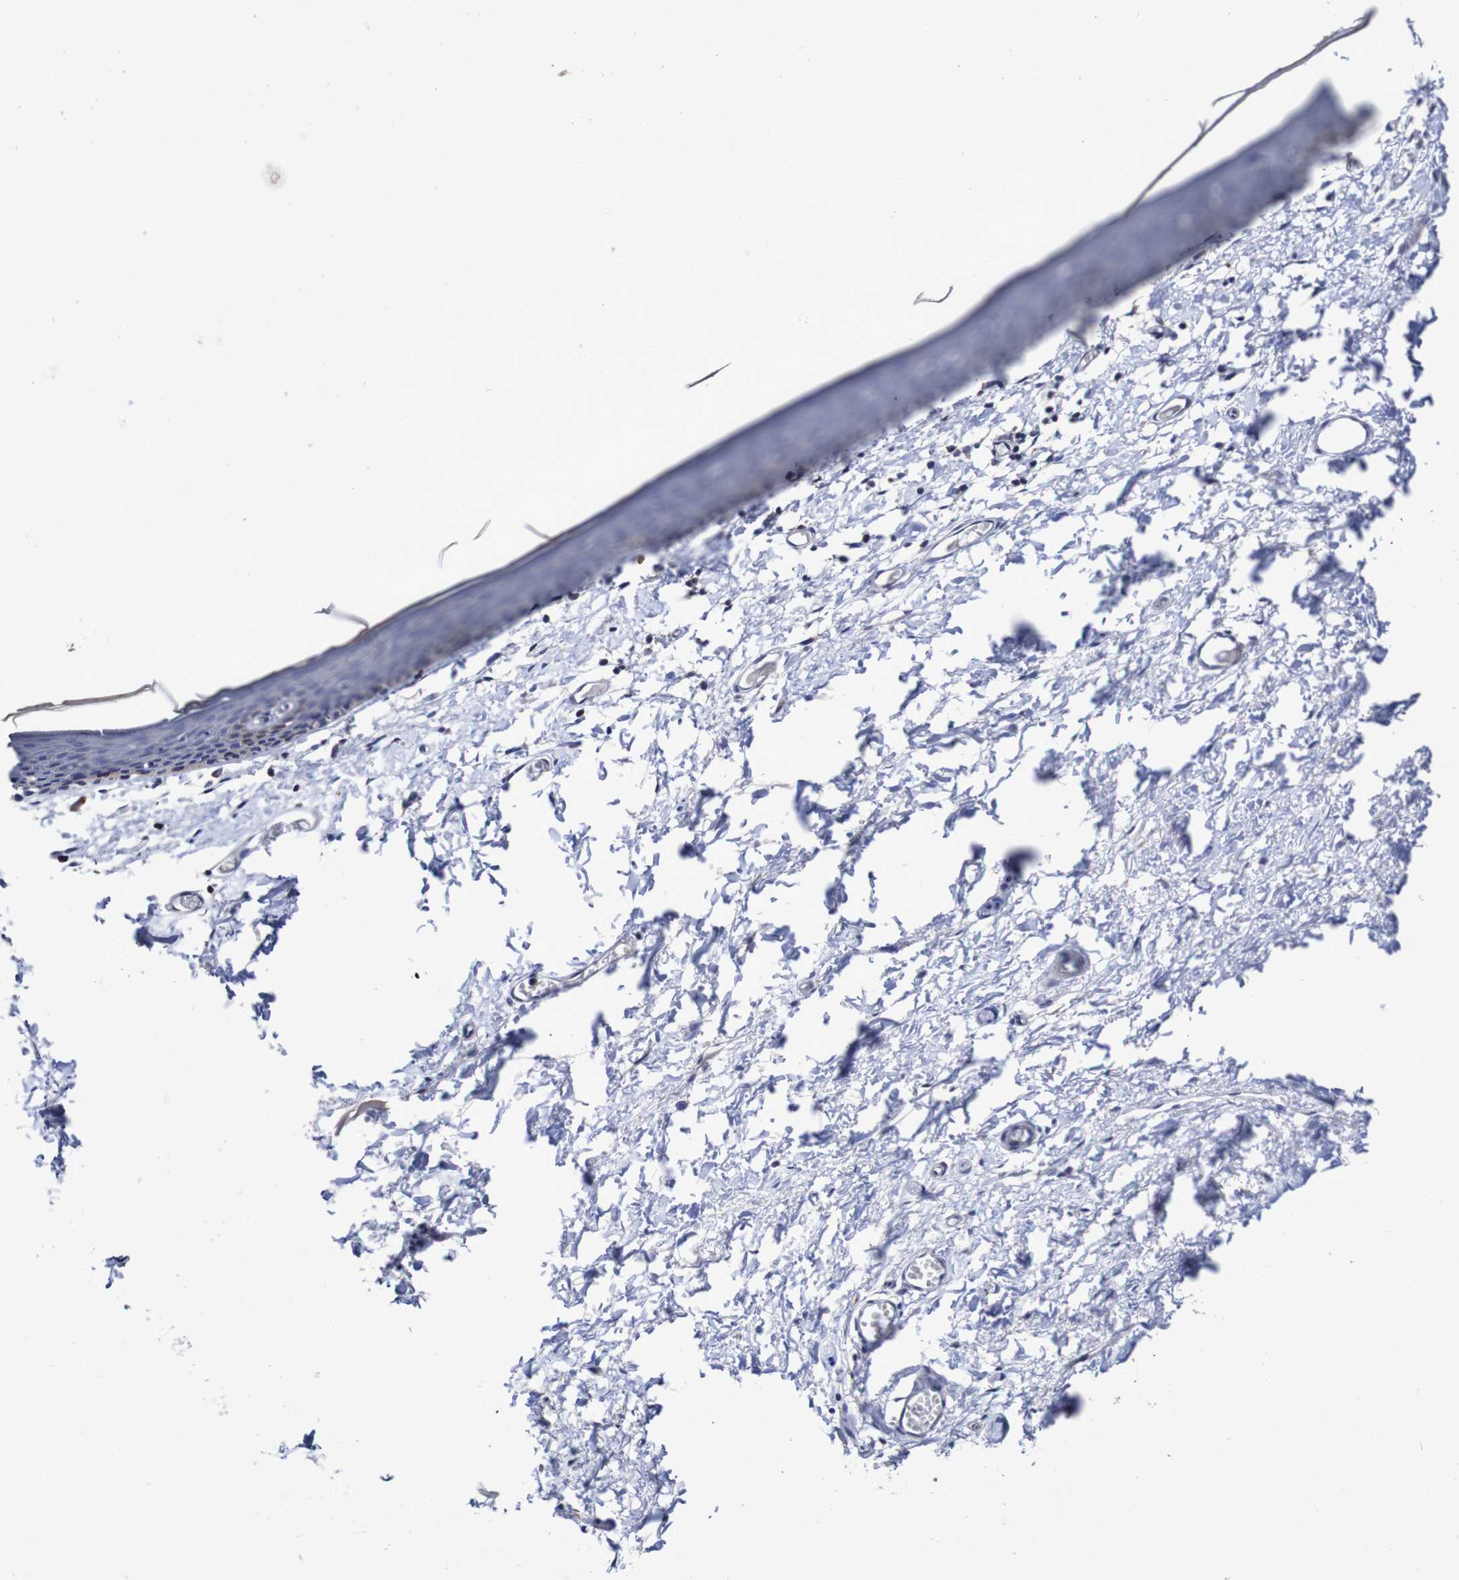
{"staining": {"intensity": "negative", "quantity": "none", "location": "none"}, "tissue": "skin", "cell_type": "Epidermal cells", "image_type": "normal", "snomed": [{"axis": "morphology", "description": "Normal tissue, NOS"}, {"axis": "topography", "description": "Vulva"}], "caption": "DAB (3,3'-diaminobenzidine) immunohistochemical staining of normal human skin shows no significant expression in epidermal cells.", "gene": "ACVR1C", "patient": {"sex": "female", "age": 54}}